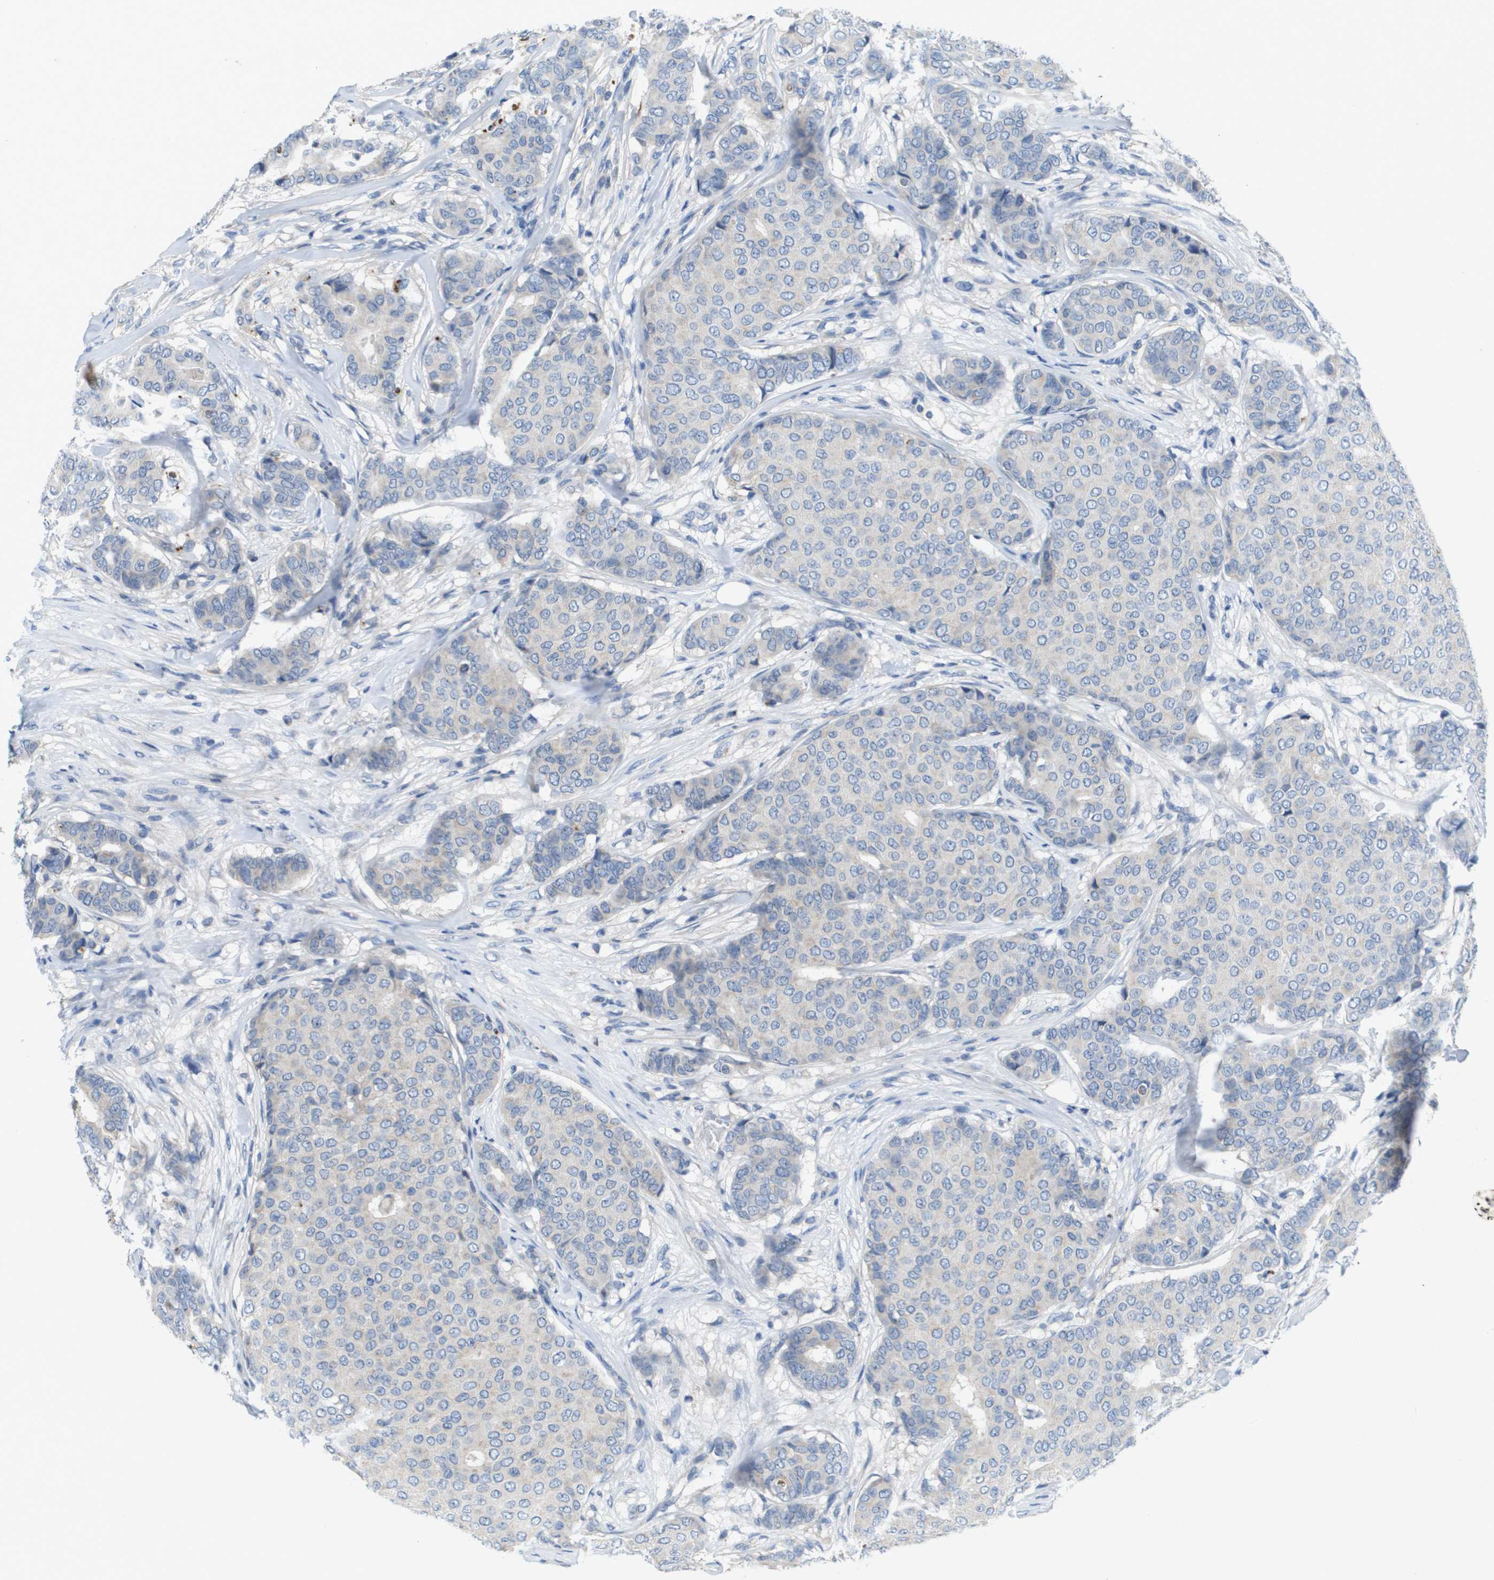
{"staining": {"intensity": "negative", "quantity": "none", "location": "none"}, "tissue": "breast cancer", "cell_type": "Tumor cells", "image_type": "cancer", "snomed": [{"axis": "morphology", "description": "Duct carcinoma"}, {"axis": "topography", "description": "Breast"}], "caption": "IHC photomicrograph of neoplastic tissue: human breast cancer (intraductal carcinoma) stained with DAB shows no significant protein positivity in tumor cells. (DAB (3,3'-diaminobenzidine) immunohistochemistry, high magnification).", "gene": "B3GNT5", "patient": {"sex": "female", "age": 75}}